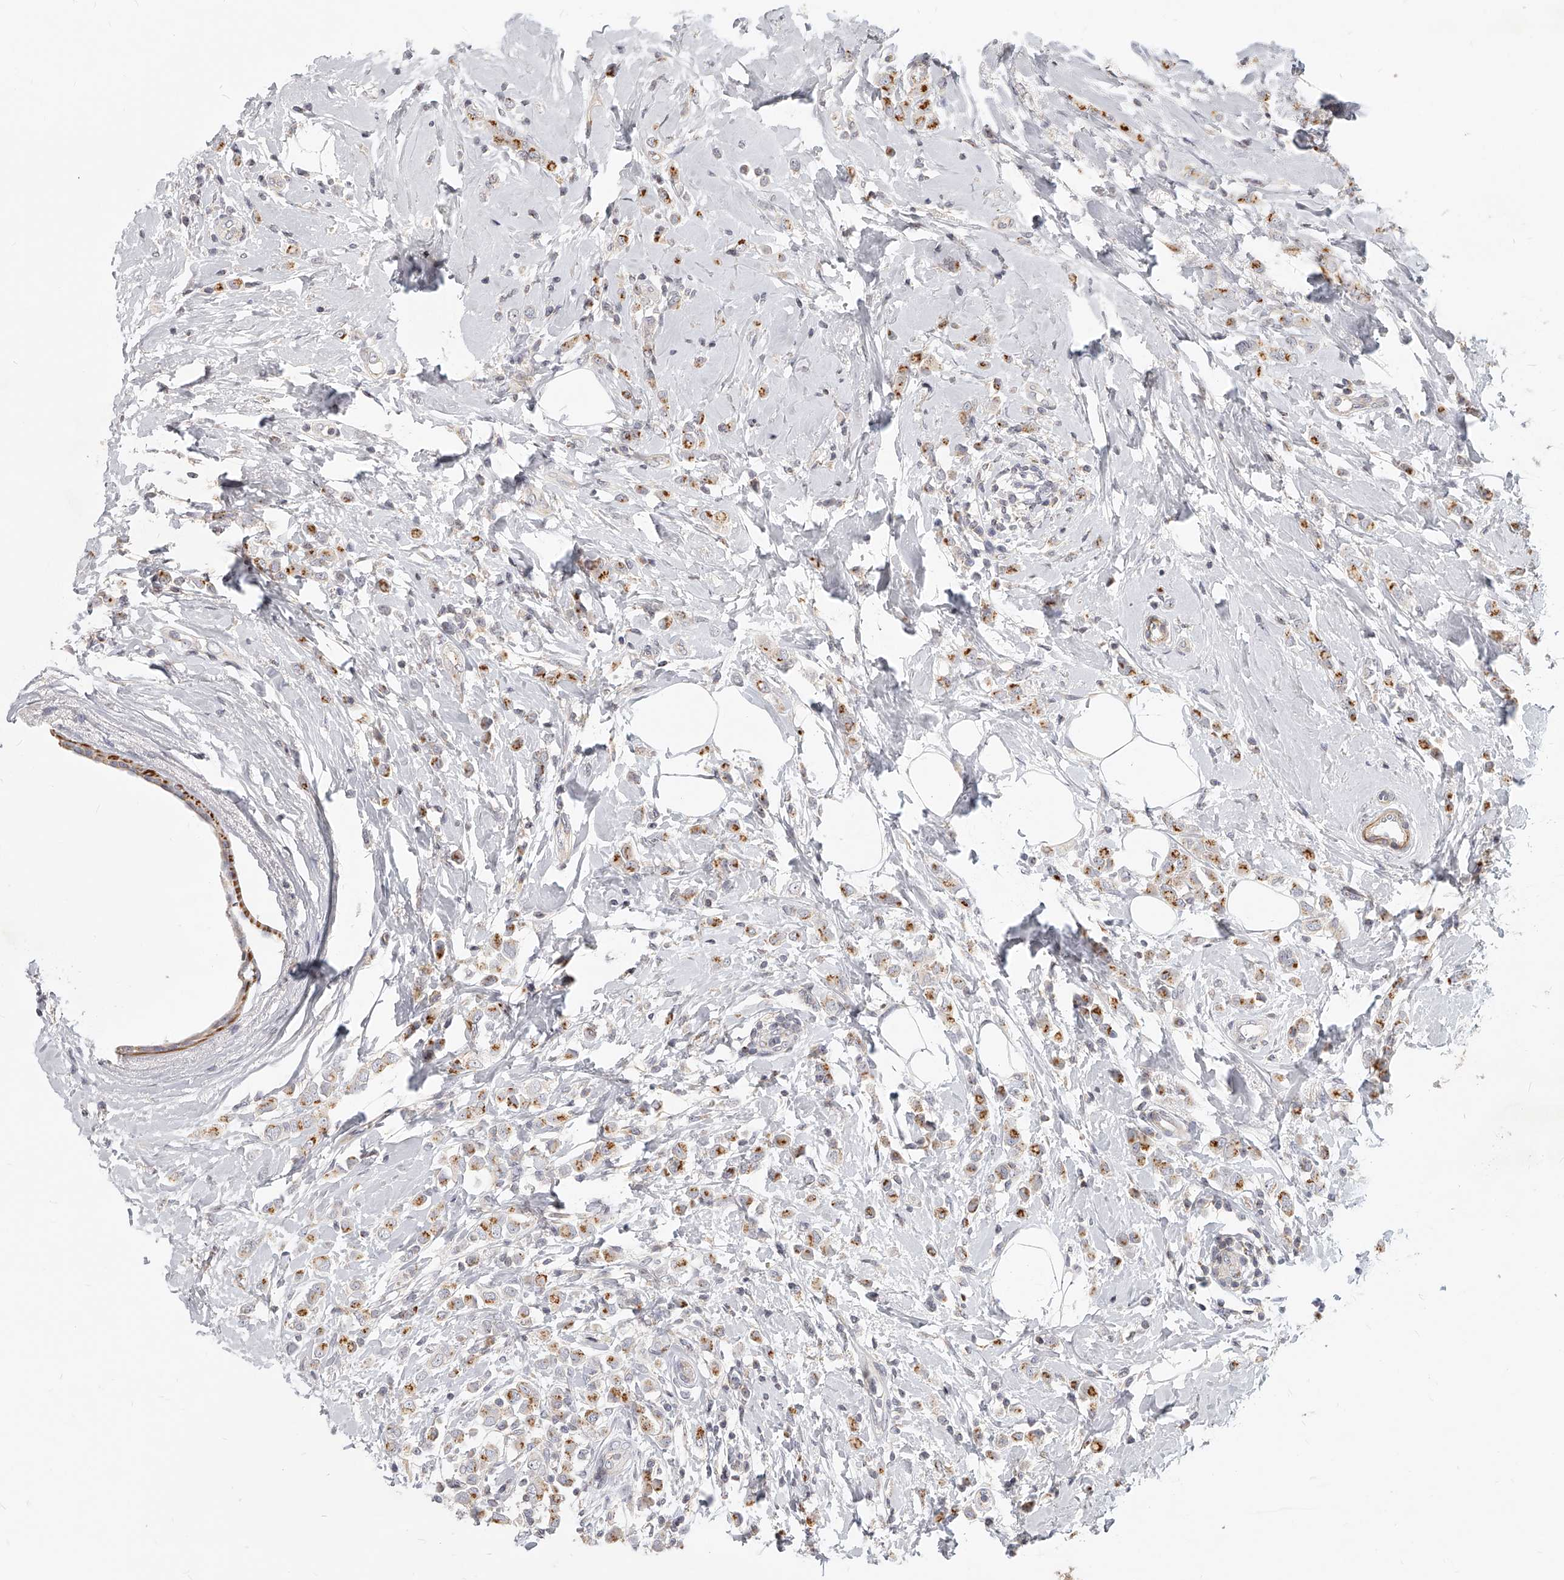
{"staining": {"intensity": "moderate", "quantity": ">75%", "location": "cytoplasmic/membranous"}, "tissue": "breast cancer", "cell_type": "Tumor cells", "image_type": "cancer", "snomed": [{"axis": "morphology", "description": "Lobular carcinoma"}, {"axis": "topography", "description": "Breast"}], "caption": "A brown stain labels moderate cytoplasmic/membranous expression of a protein in human breast cancer (lobular carcinoma) tumor cells.", "gene": "SLC37A1", "patient": {"sex": "female", "age": 47}}